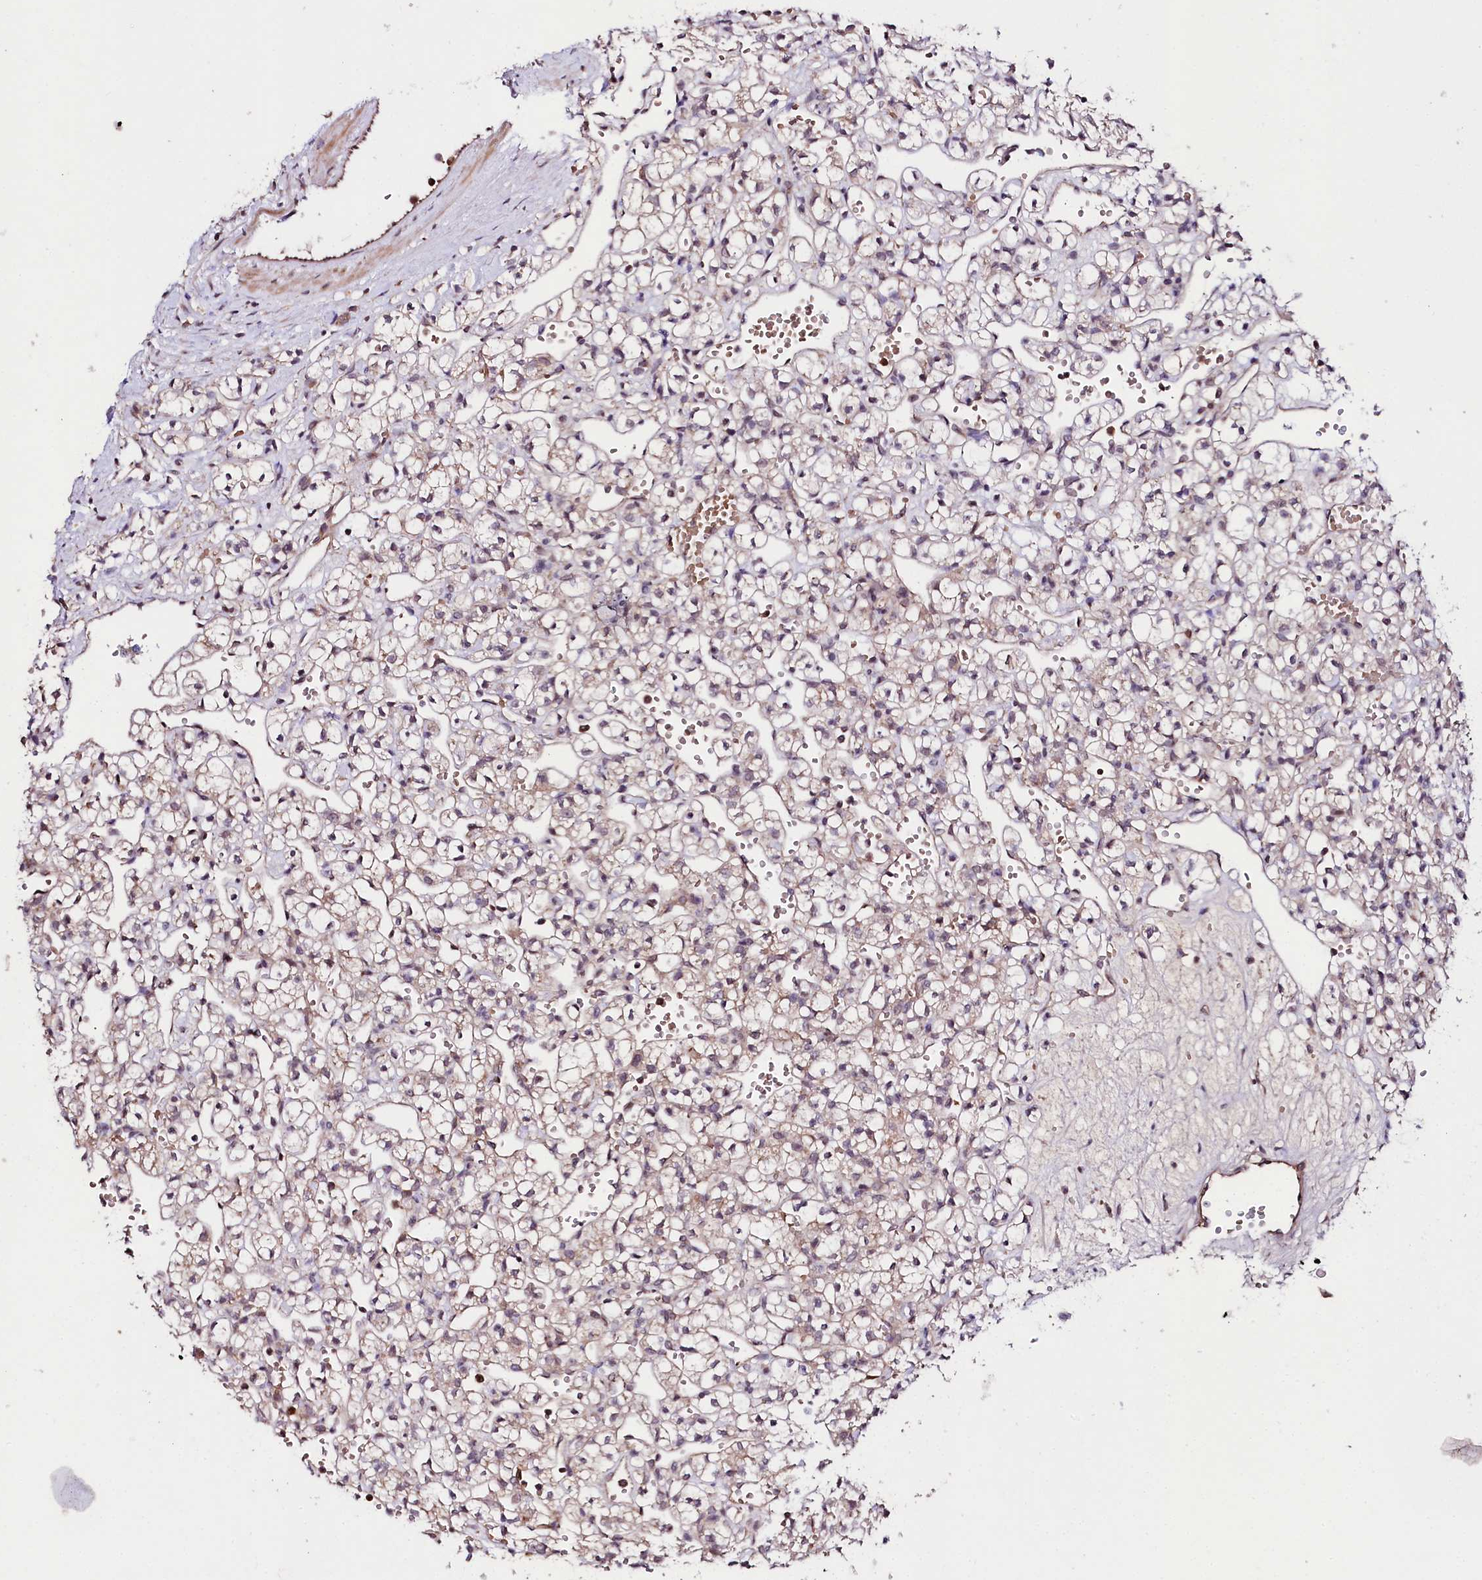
{"staining": {"intensity": "weak", "quantity": "<25%", "location": "cytoplasmic/membranous"}, "tissue": "renal cancer", "cell_type": "Tumor cells", "image_type": "cancer", "snomed": [{"axis": "morphology", "description": "Adenocarcinoma, NOS"}, {"axis": "topography", "description": "Kidney"}], "caption": "Immunohistochemistry histopathology image of neoplastic tissue: renal cancer stained with DAB exhibits no significant protein positivity in tumor cells.", "gene": "TAFAZZIN", "patient": {"sex": "female", "age": 59}}